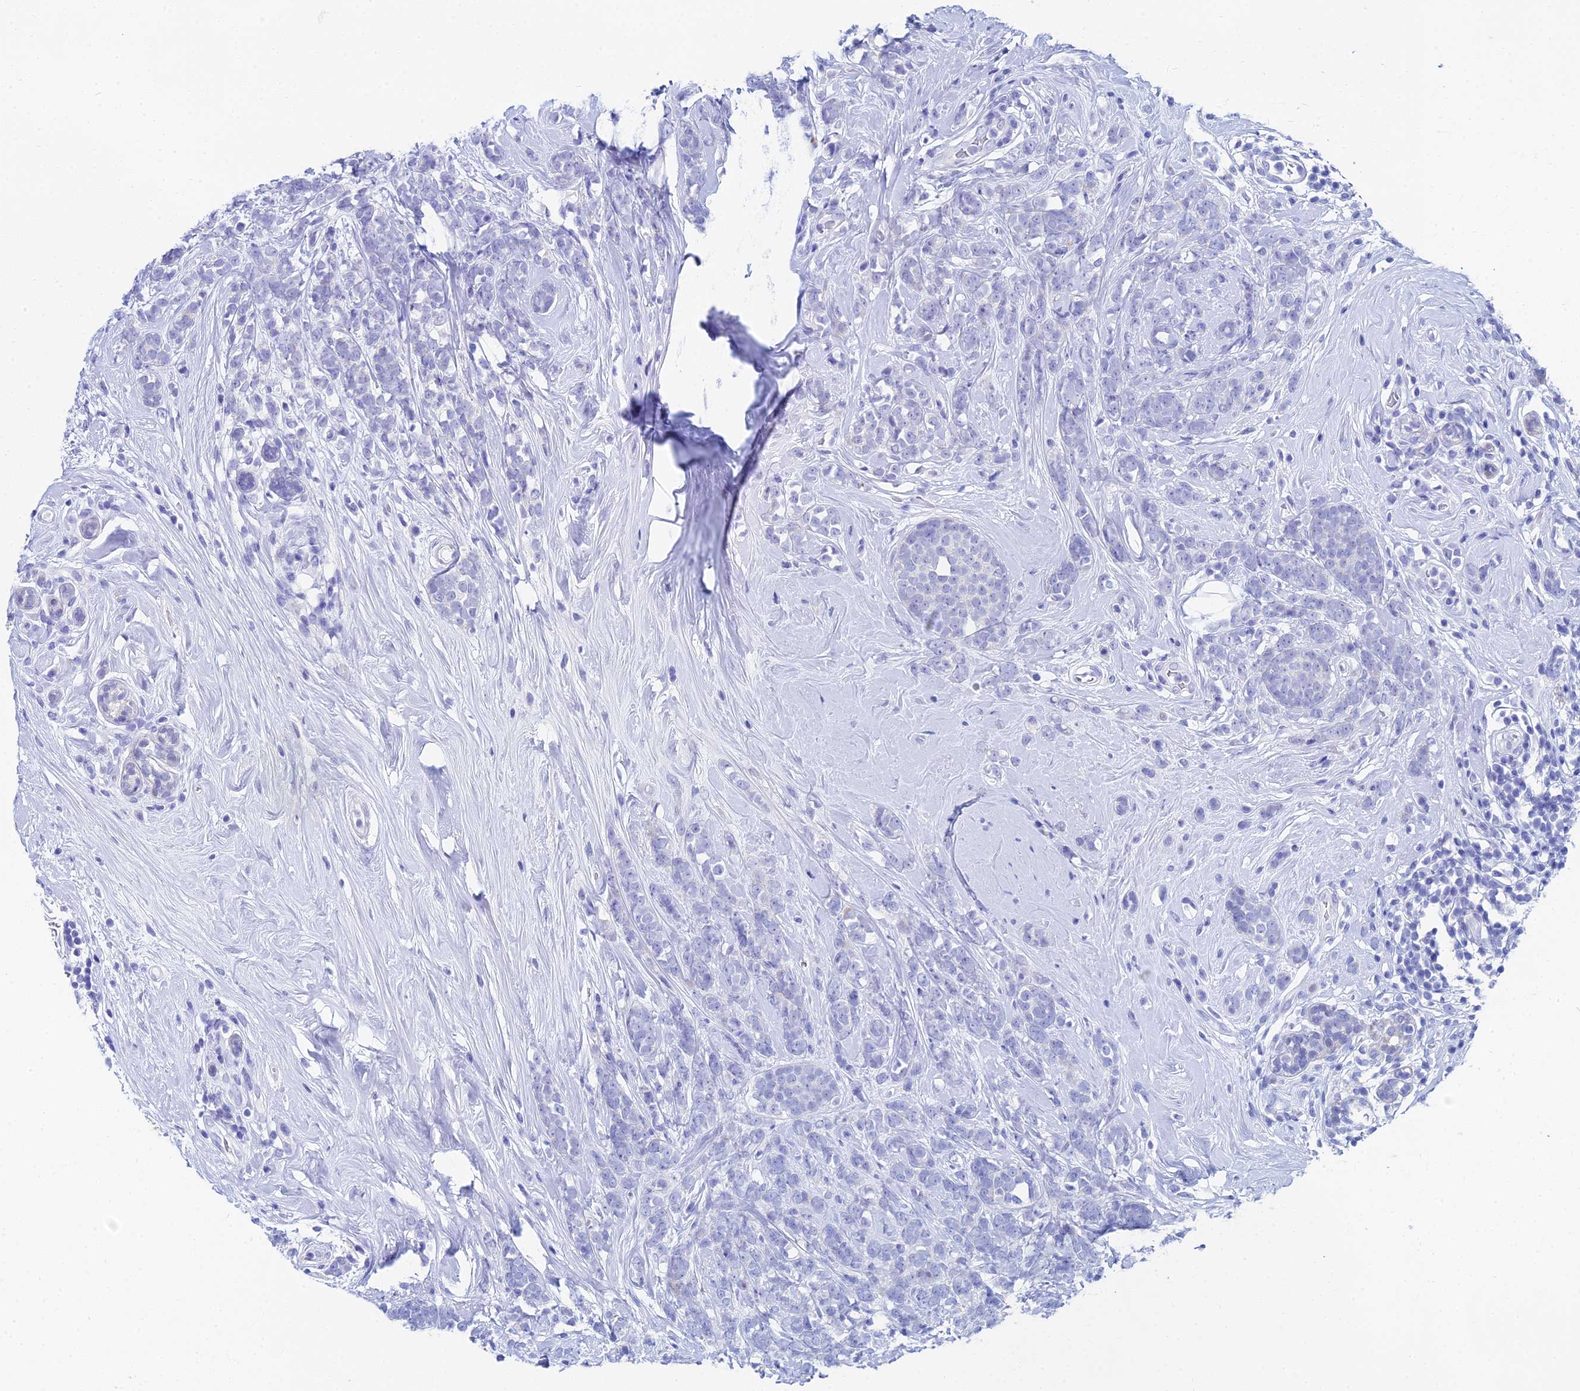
{"staining": {"intensity": "negative", "quantity": "none", "location": "none"}, "tissue": "breast cancer", "cell_type": "Tumor cells", "image_type": "cancer", "snomed": [{"axis": "morphology", "description": "Duct carcinoma"}, {"axis": "topography", "description": "Breast"}], "caption": "This is a photomicrograph of immunohistochemistry (IHC) staining of intraductal carcinoma (breast), which shows no staining in tumor cells.", "gene": "HSPA1L", "patient": {"sex": "female", "age": 75}}